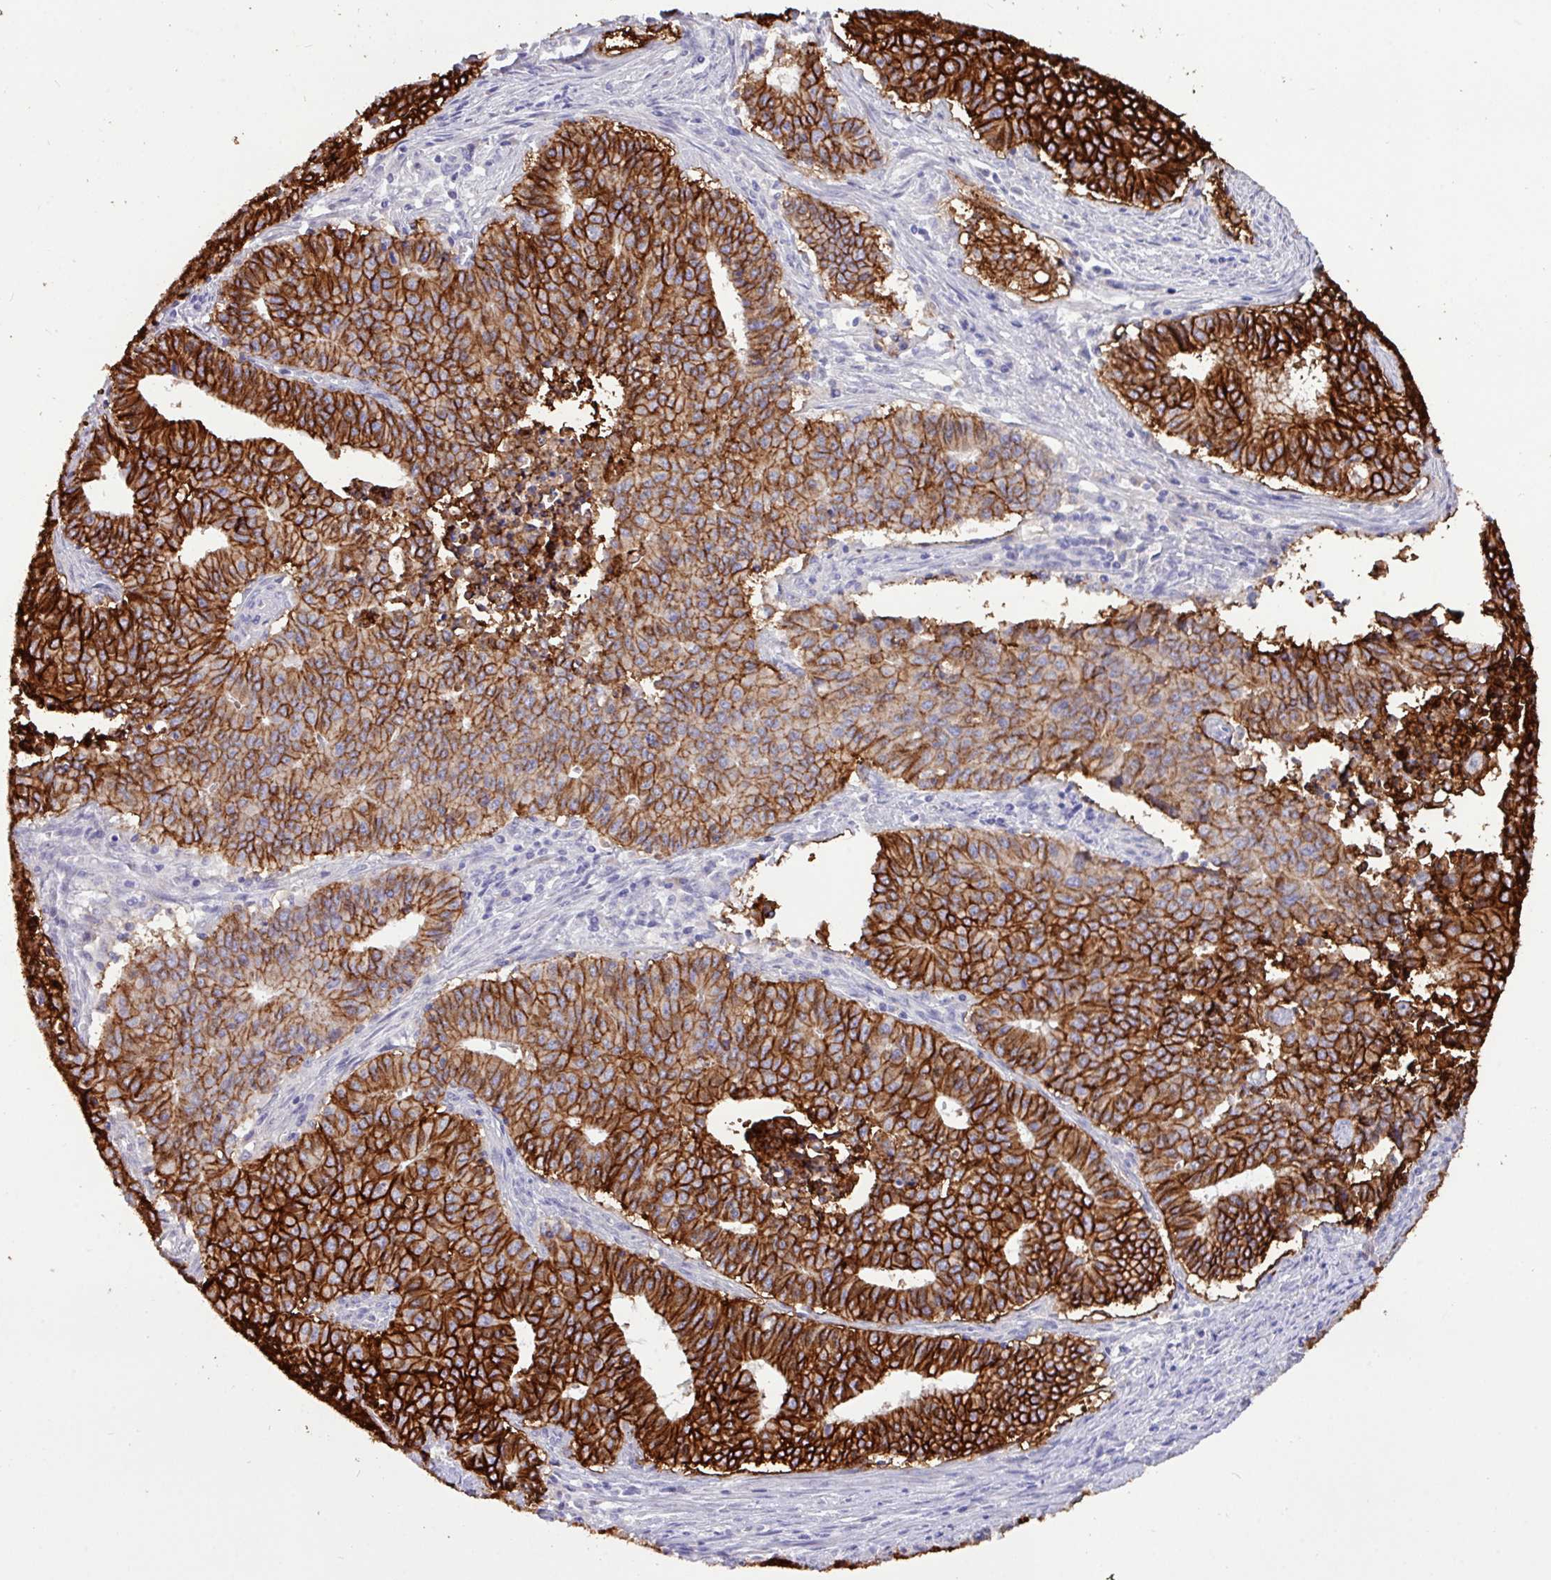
{"staining": {"intensity": "strong", "quantity": ">75%", "location": "cytoplasmic/membranous"}, "tissue": "endometrial cancer", "cell_type": "Tumor cells", "image_type": "cancer", "snomed": [{"axis": "morphology", "description": "Adenocarcinoma, NOS"}, {"axis": "topography", "description": "Endometrium"}], "caption": "A high amount of strong cytoplasmic/membranous staining is seen in approximately >75% of tumor cells in endometrial cancer tissue. The staining was performed using DAB, with brown indicating positive protein expression. Nuclei are stained blue with hematoxylin.", "gene": "EPCAM", "patient": {"sex": "female", "age": 59}}